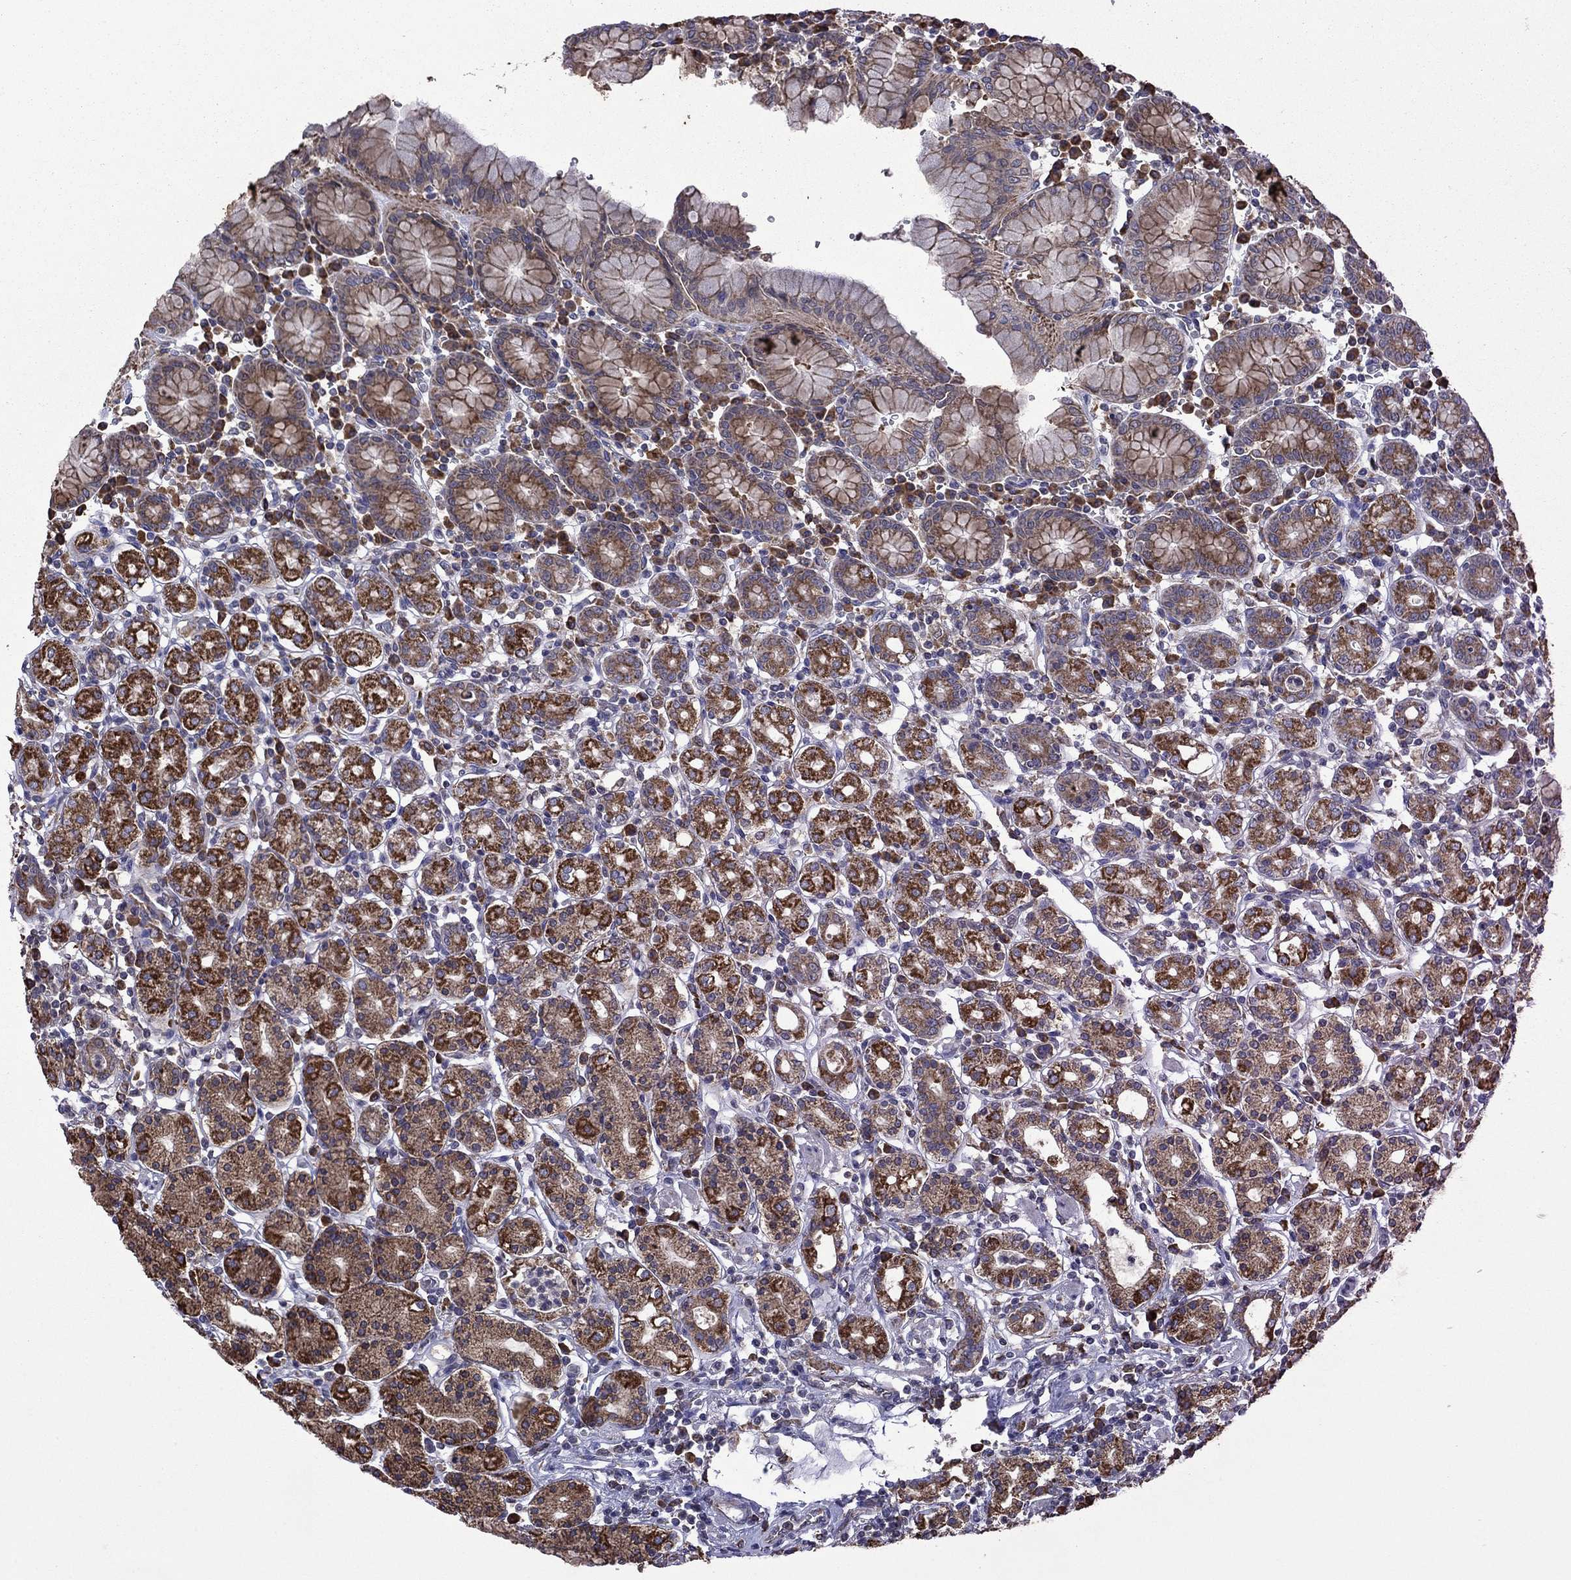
{"staining": {"intensity": "strong", "quantity": "25%-75%", "location": "cytoplasmic/membranous"}, "tissue": "stomach", "cell_type": "Glandular cells", "image_type": "normal", "snomed": [{"axis": "morphology", "description": "Normal tissue, NOS"}, {"axis": "topography", "description": "Stomach, upper"}, {"axis": "topography", "description": "Stomach"}], "caption": "Benign stomach displays strong cytoplasmic/membranous positivity in approximately 25%-75% of glandular cells Using DAB (brown) and hematoxylin (blue) stains, captured at high magnification using brightfield microscopy..", "gene": "FURIN", "patient": {"sex": "male", "age": 62}}